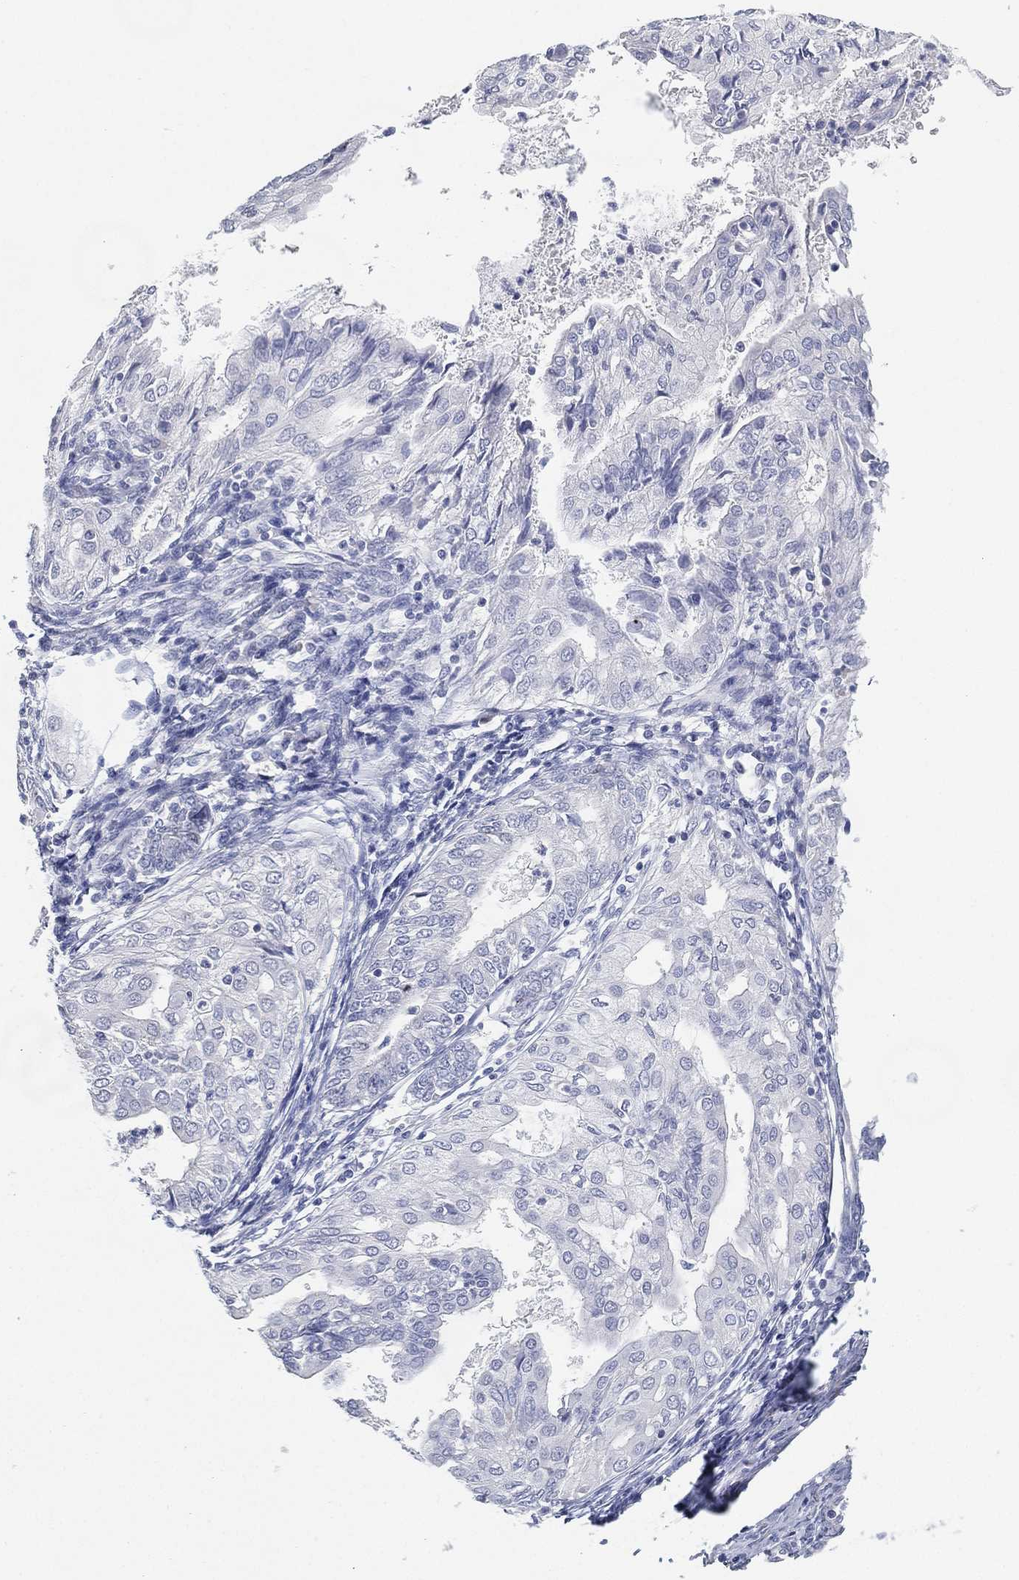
{"staining": {"intensity": "negative", "quantity": "none", "location": "none"}, "tissue": "endometrial cancer", "cell_type": "Tumor cells", "image_type": "cancer", "snomed": [{"axis": "morphology", "description": "Adenocarcinoma, NOS"}, {"axis": "topography", "description": "Endometrium"}], "caption": "Immunohistochemistry (IHC) image of human adenocarcinoma (endometrial) stained for a protein (brown), which shows no positivity in tumor cells. The staining was performed using DAB (3,3'-diaminobenzidine) to visualize the protein expression in brown, while the nuclei were stained in blue with hematoxylin (Magnification: 20x).", "gene": "FAM187B", "patient": {"sex": "female", "age": 68}}